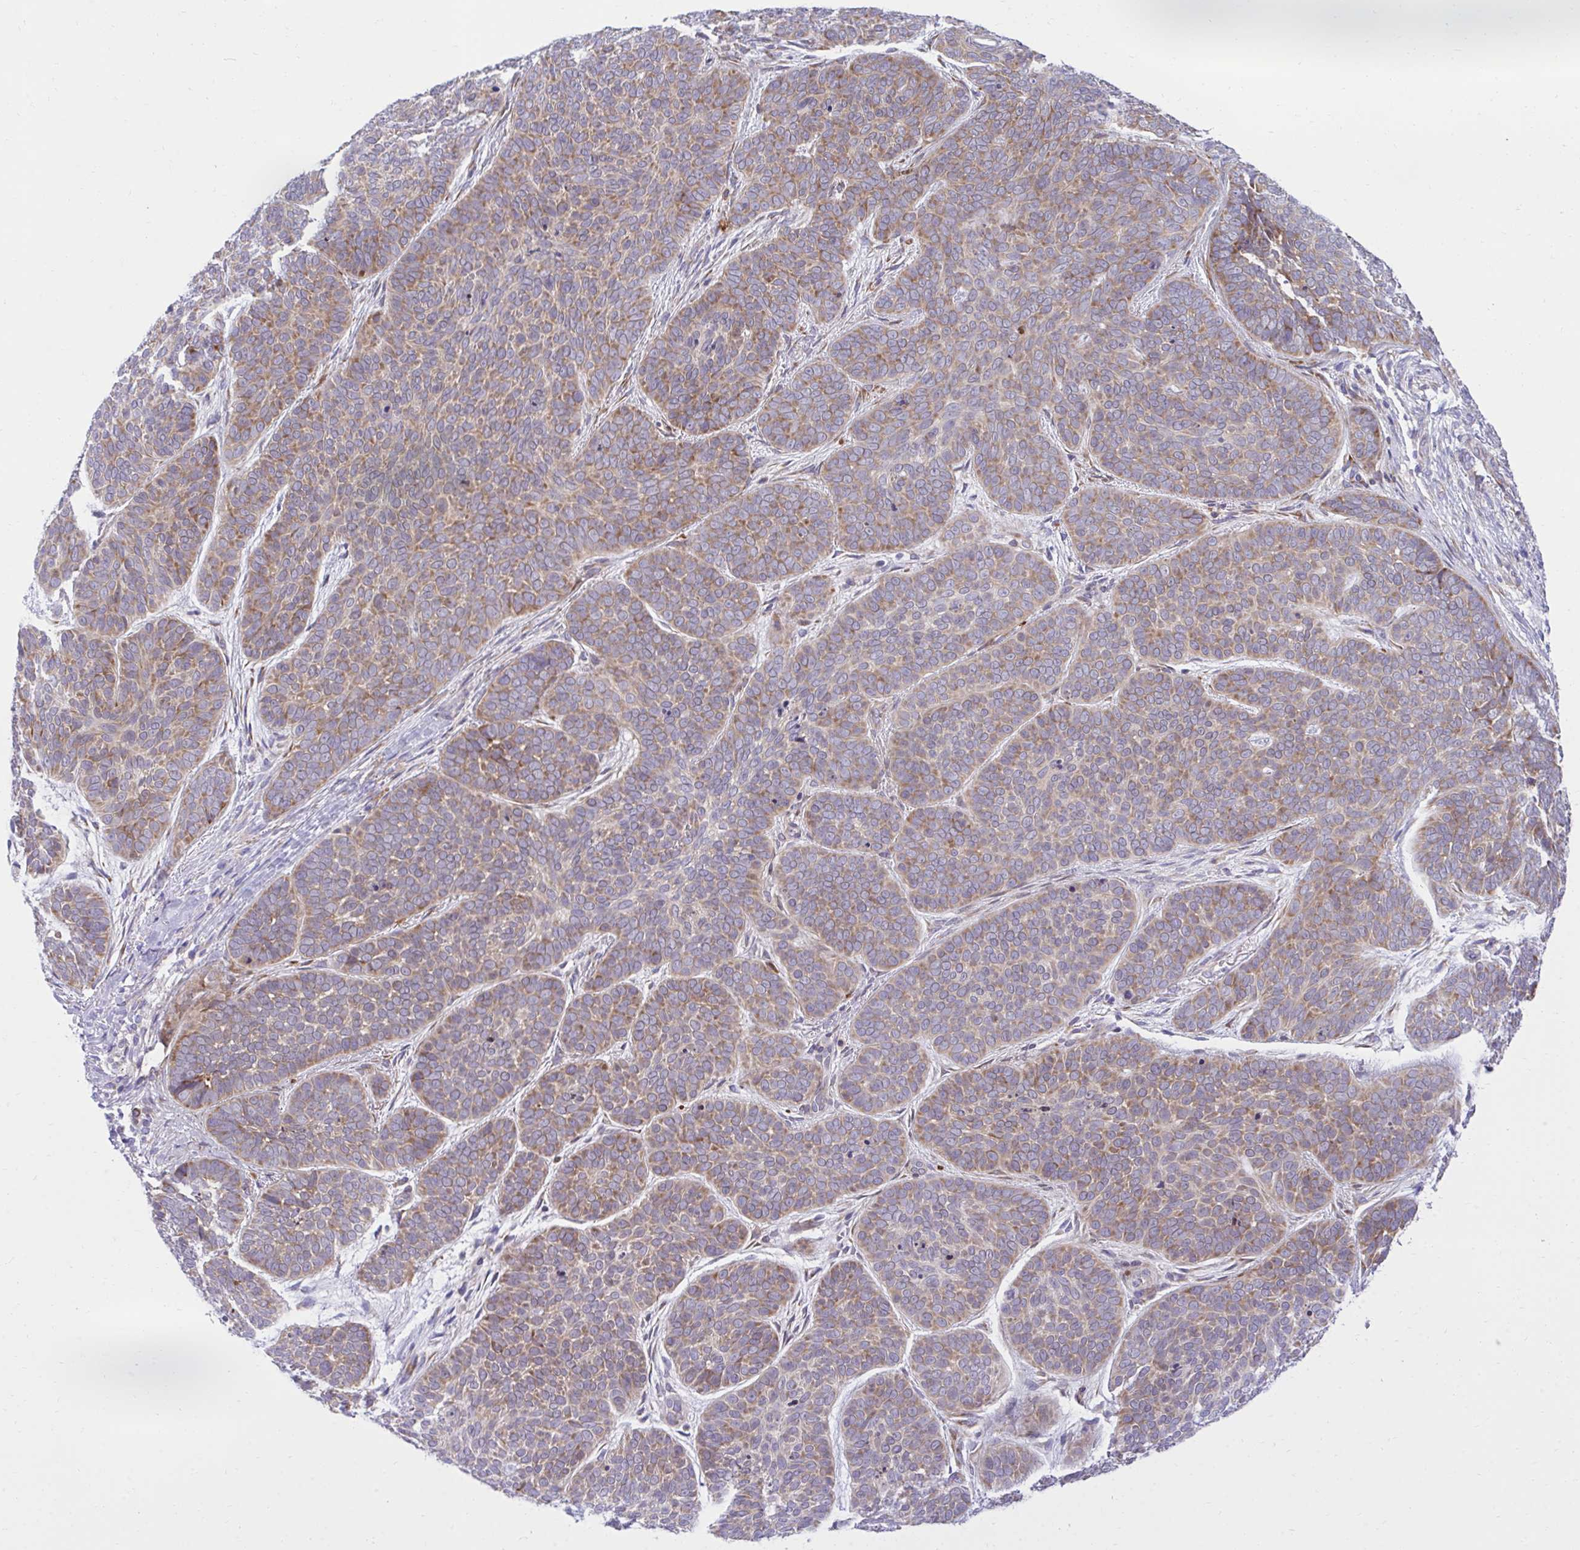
{"staining": {"intensity": "moderate", "quantity": "25%-75%", "location": "cytoplasmic/membranous"}, "tissue": "skin cancer", "cell_type": "Tumor cells", "image_type": "cancer", "snomed": [{"axis": "morphology", "description": "Basal cell carcinoma"}, {"axis": "topography", "description": "Skin"}, {"axis": "topography", "description": "Skin of nose"}], "caption": "Protein expression analysis of skin basal cell carcinoma demonstrates moderate cytoplasmic/membranous positivity in about 25%-75% of tumor cells.", "gene": "RPS15", "patient": {"sex": "female", "age": 81}}